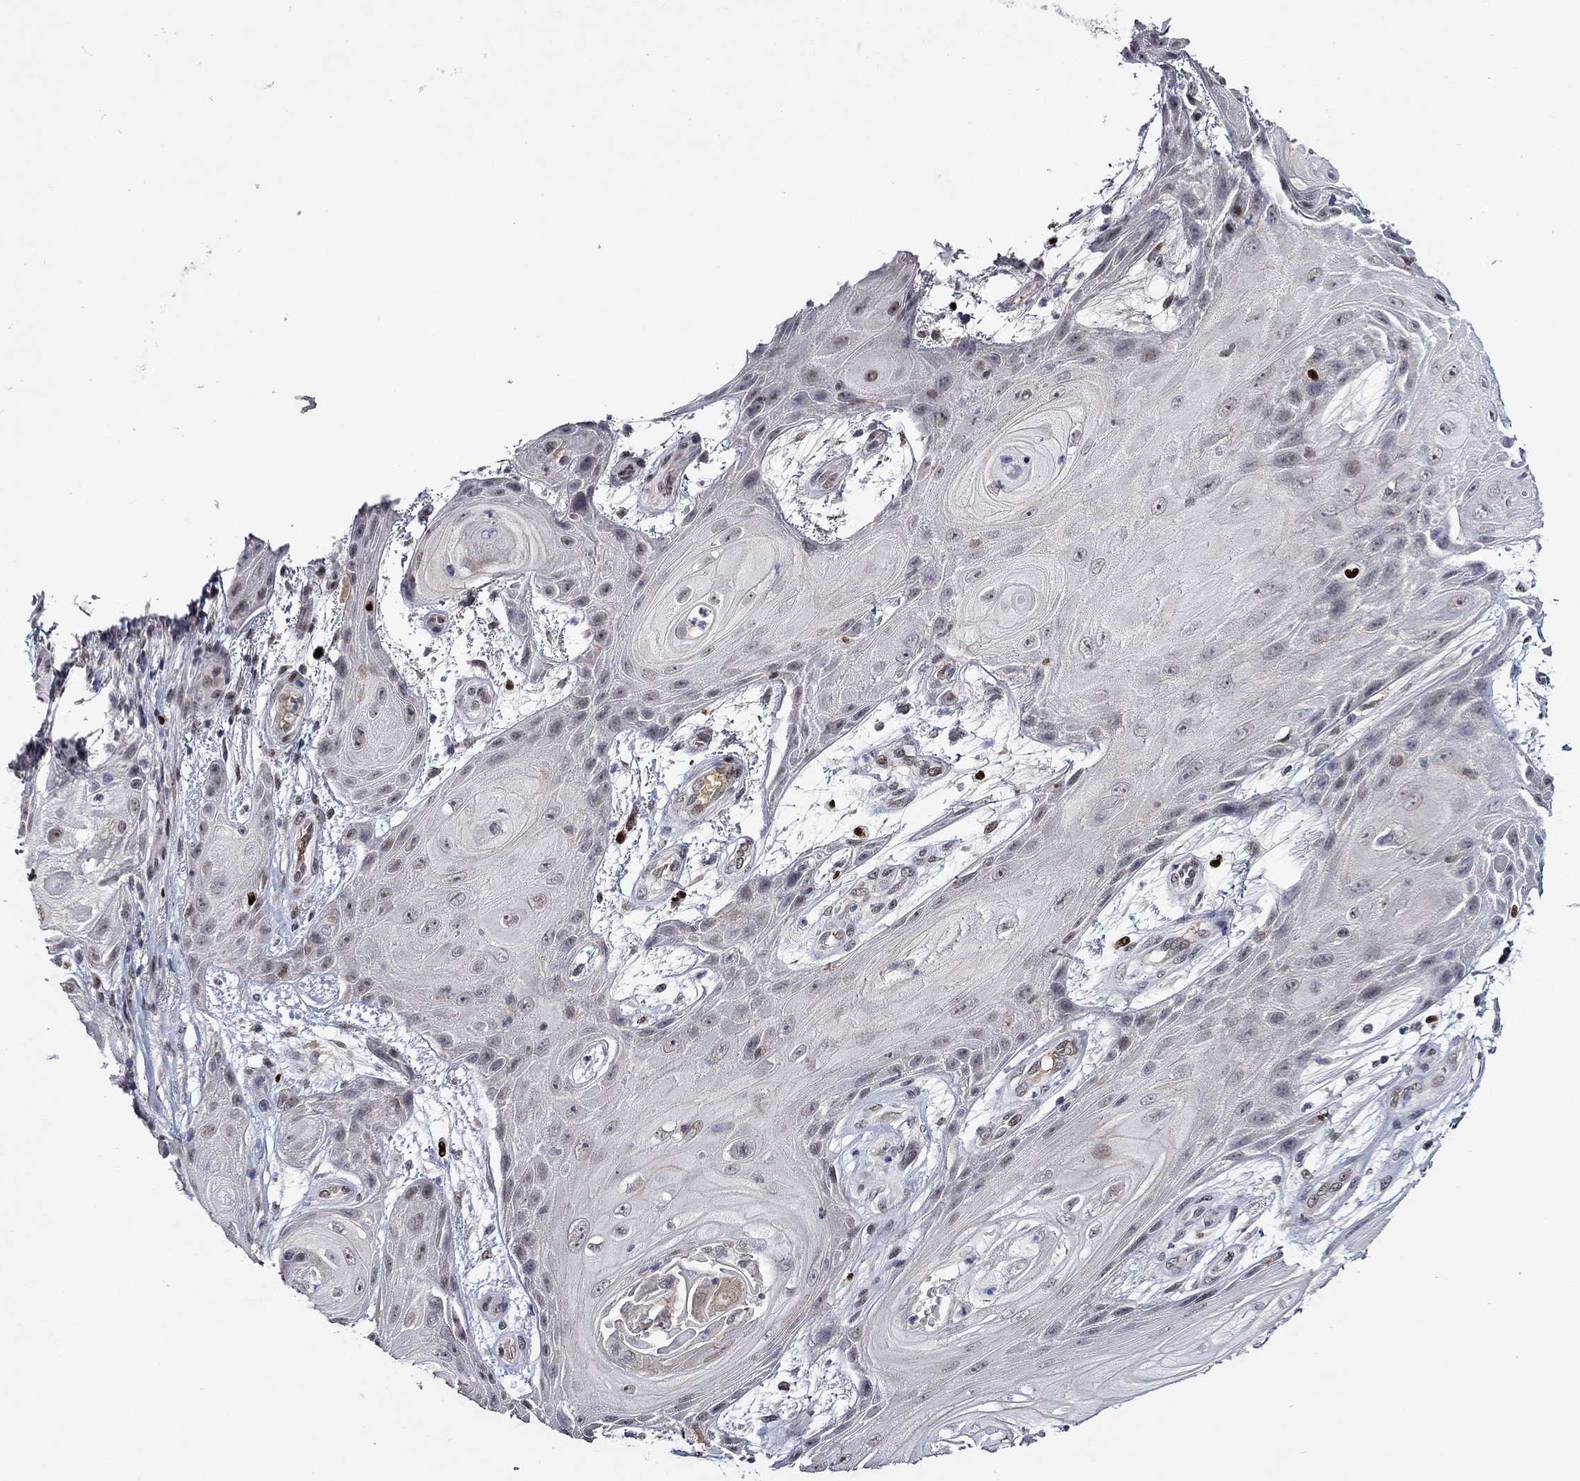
{"staining": {"intensity": "weak", "quantity": "<25%", "location": "nuclear"}, "tissue": "skin cancer", "cell_type": "Tumor cells", "image_type": "cancer", "snomed": [{"axis": "morphology", "description": "Squamous cell carcinoma, NOS"}, {"axis": "topography", "description": "Skin"}], "caption": "Tumor cells show no significant protein staining in squamous cell carcinoma (skin).", "gene": "GATA2", "patient": {"sex": "male", "age": 62}}